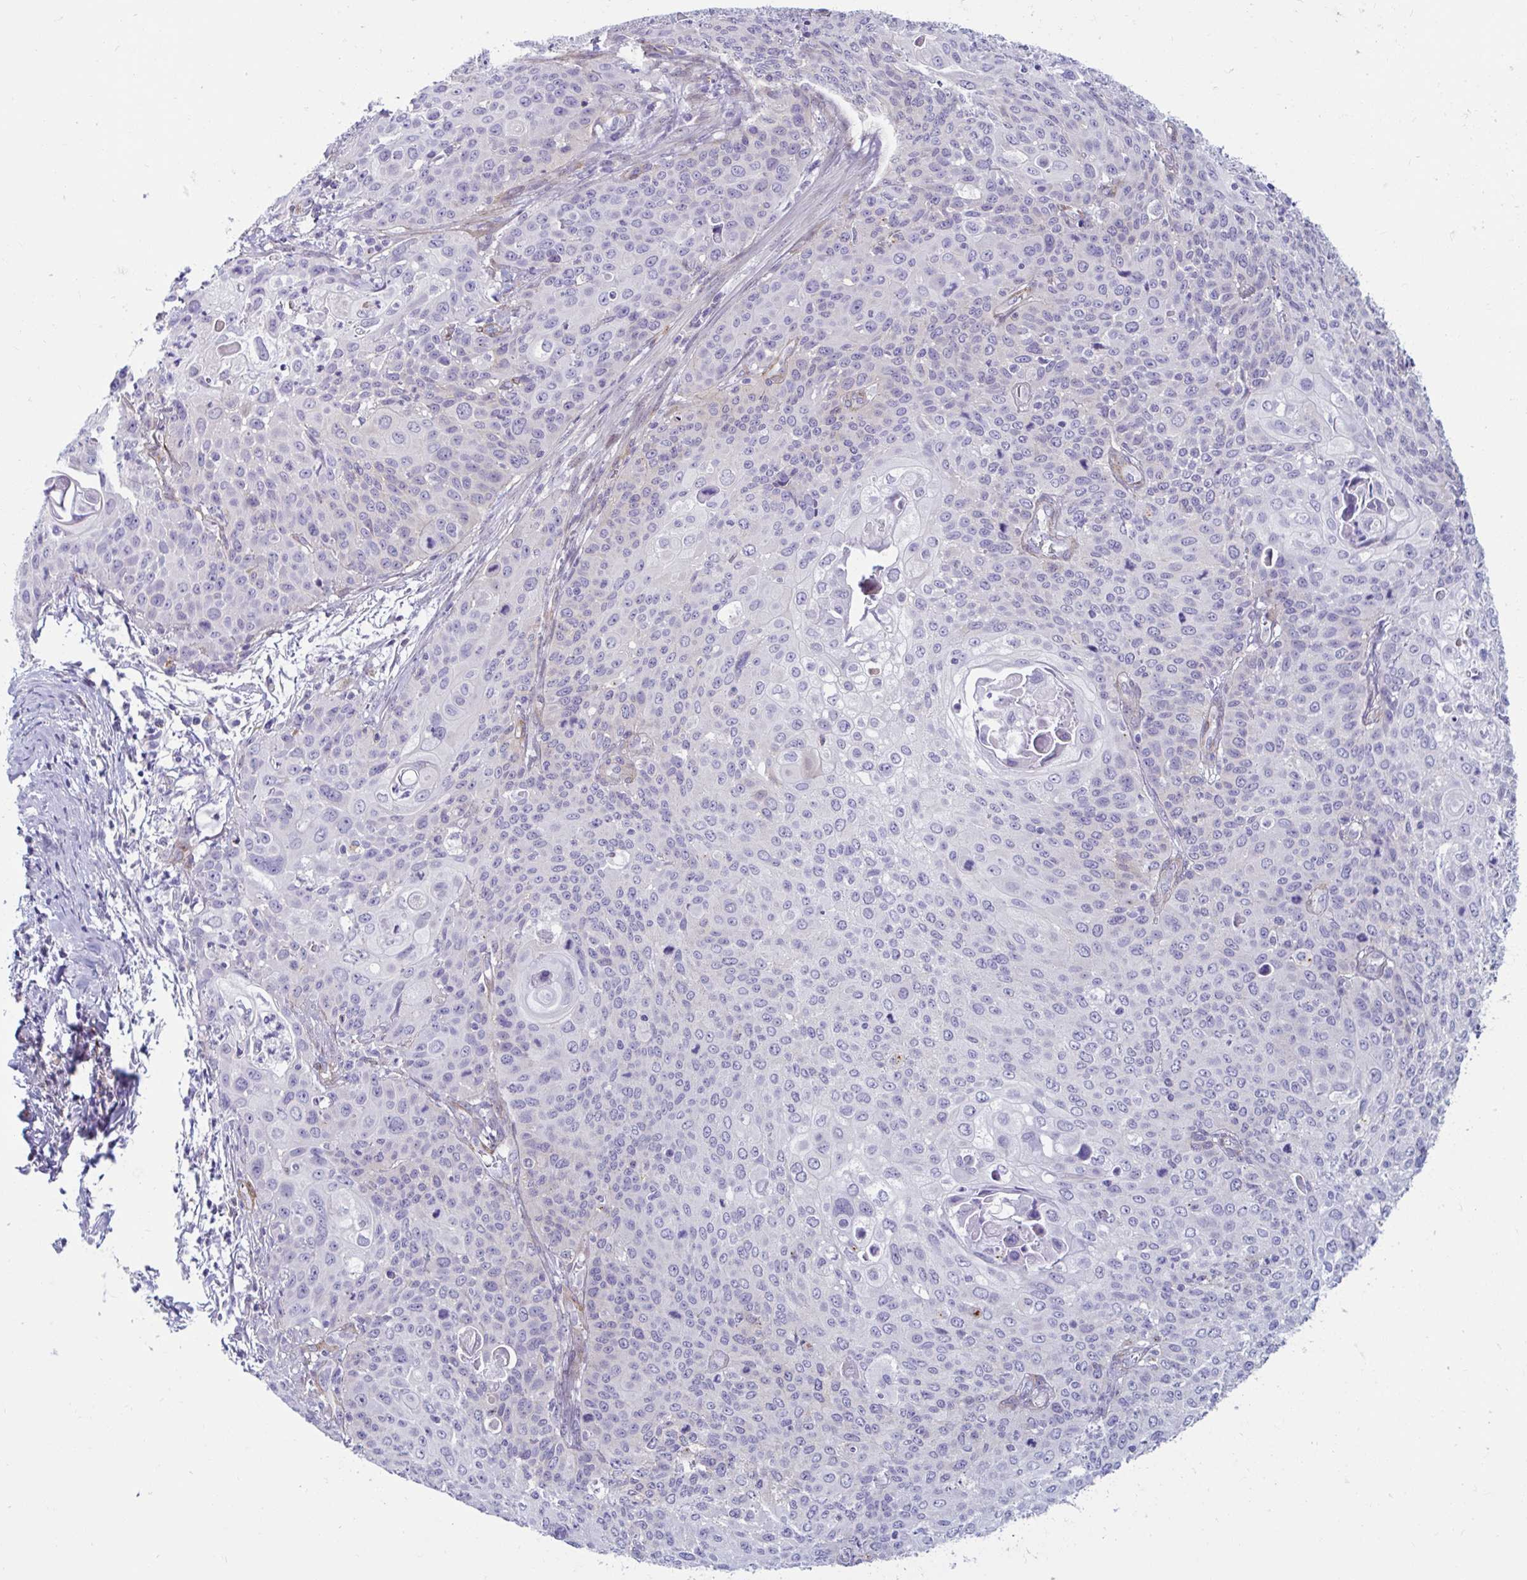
{"staining": {"intensity": "negative", "quantity": "none", "location": "none"}, "tissue": "cervical cancer", "cell_type": "Tumor cells", "image_type": "cancer", "snomed": [{"axis": "morphology", "description": "Squamous cell carcinoma, NOS"}, {"axis": "topography", "description": "Cervix"}], "caption": "The photomicrograph reveals no significant staining in tumor cells of cervical cancer.", "gene": "ANKRD62", "patient": {"sex": "female", "age": 65}}